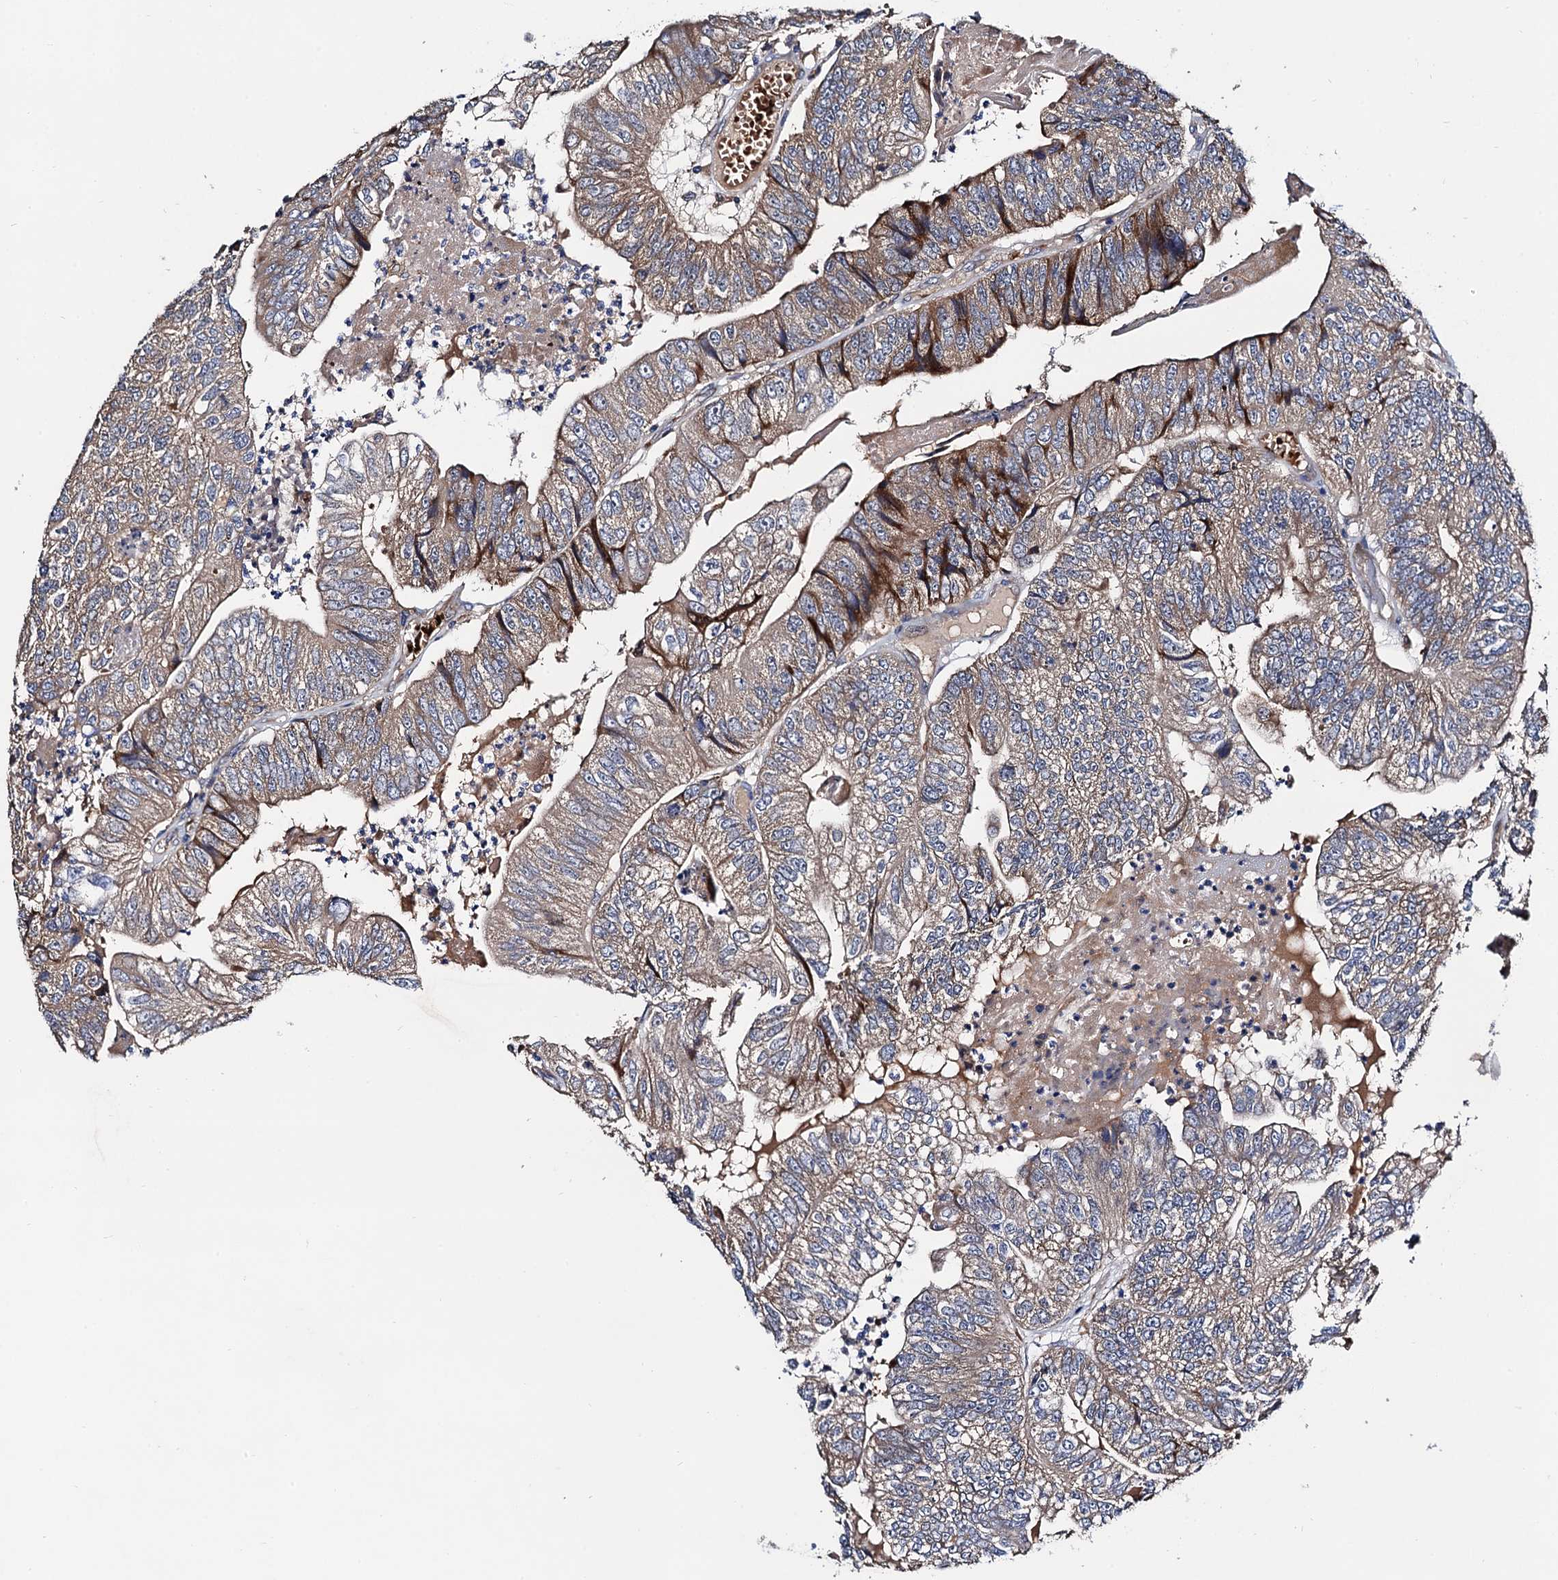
{"staining": {"intensity": "weak", "quantity": "25%-75%", "location": "cytoplasmic/membranous"}, "tissue": "colorectal cancer", "cell_type": "Tumor cells", "image_type": "cancer", "snomed": [{"axis": "morphology", "description": "Adenocarcinoma, NOS"}, {"axis": "topography", "description": "Colon"}], "caption": "A high-resolution image shows immunohistochemistry (IHC) staining of colorectal cancer, which reveals weak cytoplasmic/membranous positivity in about 25%-75% of tumor cells.", "gene": "TRMT112", "patient": {"sex": "female", "age": 67}}